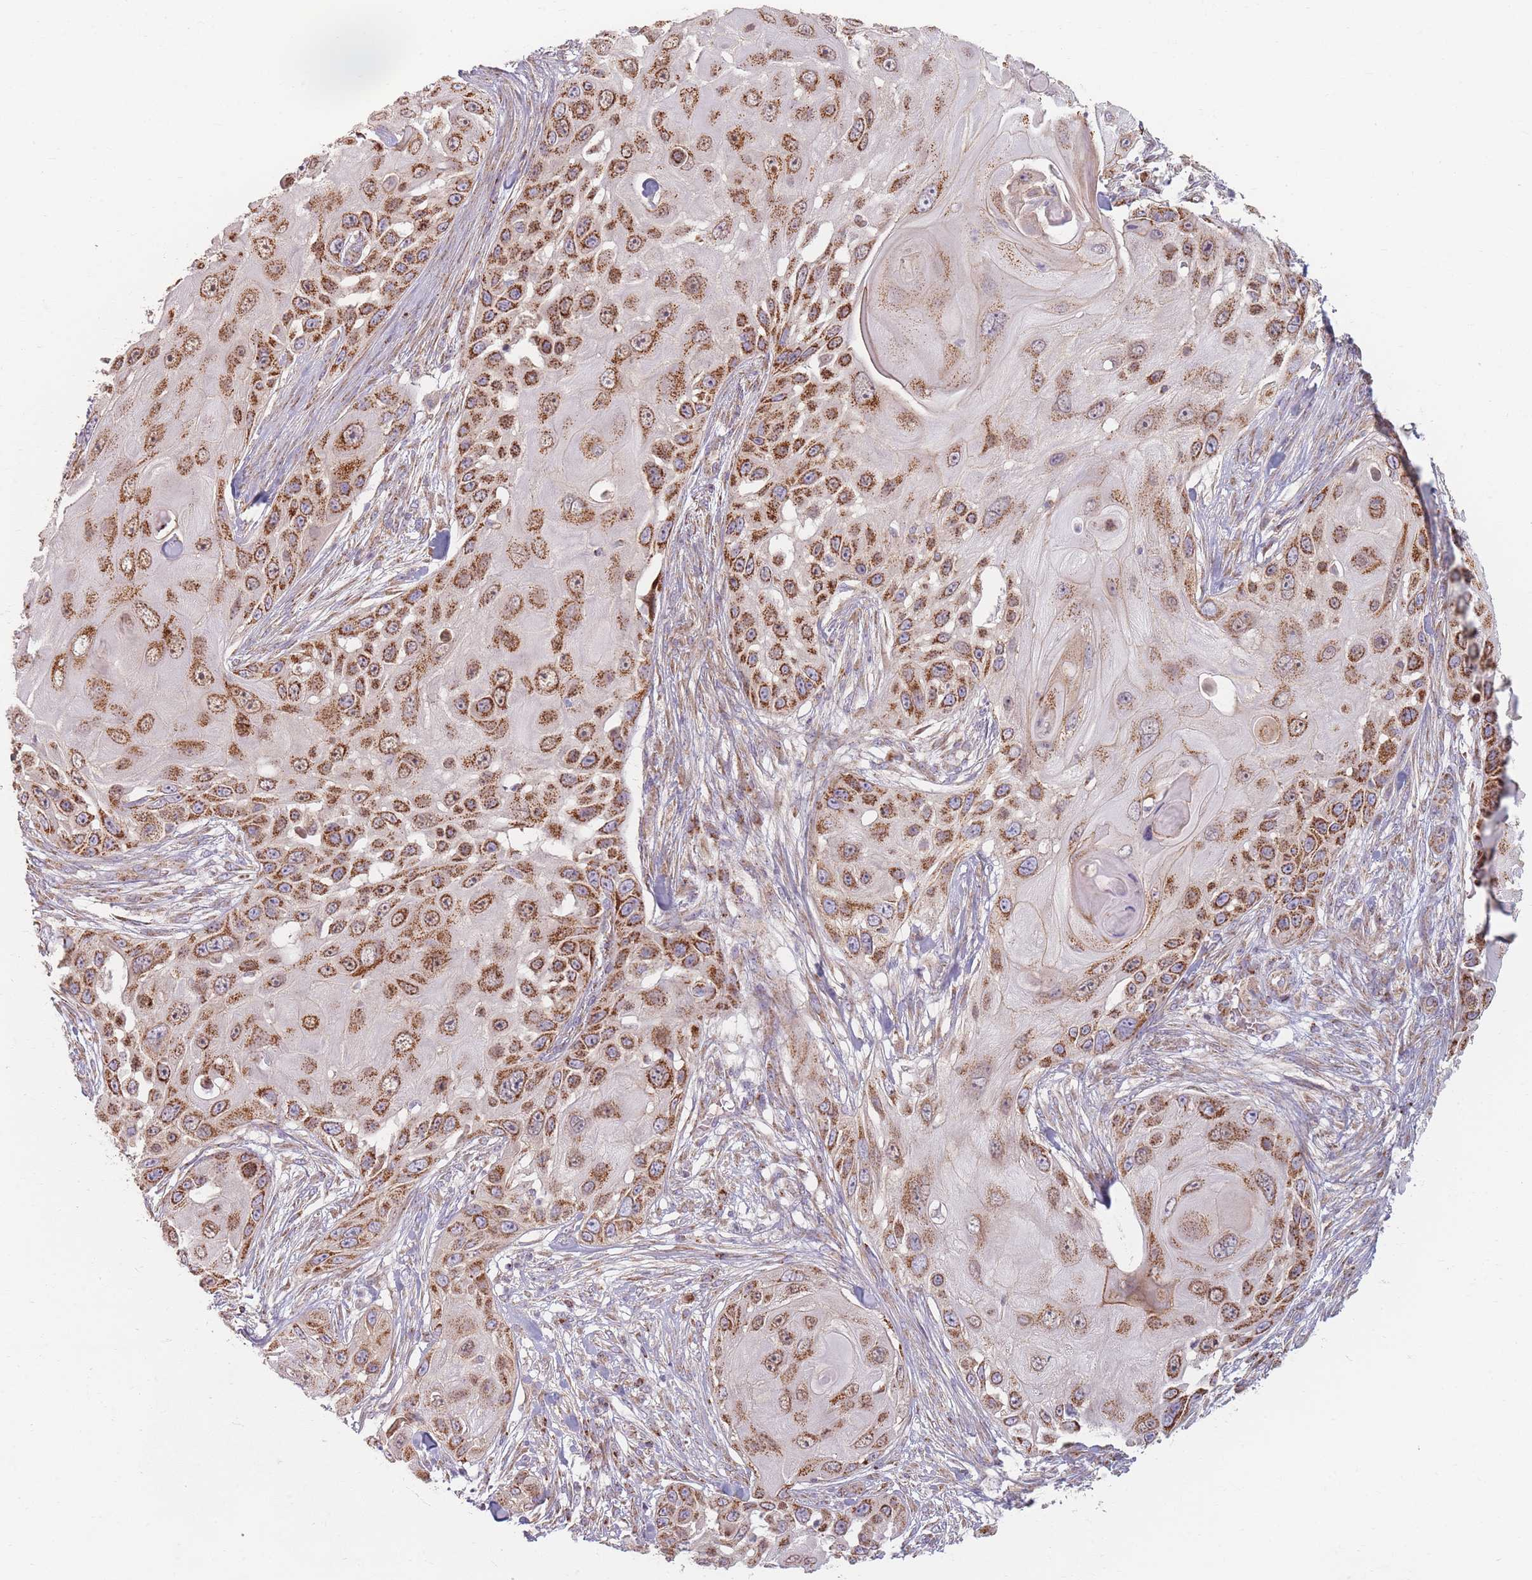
{"staining": {"intensity": "moderate", "quantity": ">75%", "location": "cytoplasmic/membranous"}, "tissue": "skin cancer", "cell_type": "Tumor cells", "image_type": "cancer", "snomed": [{"axis": "morphology", "description": "Squamous cell carcinoma, NOS"}, {"axis": "topography", "description": "Skin"}], "caption": "Skin cancer (squamous cell carcinoma) stained with DAB IHC reveals medium levels of moderate cytoplasmic/membranous expression in approximately >75% of tumor cells. The staining is performed using DAB (3,3'-diaminobenzidine) brown chromogen to label protein expression. The nuclei are counter-stained blue using hematoxylin.", "gene": "ESRP2", "patient": {"sex": "female", "age": 44}}